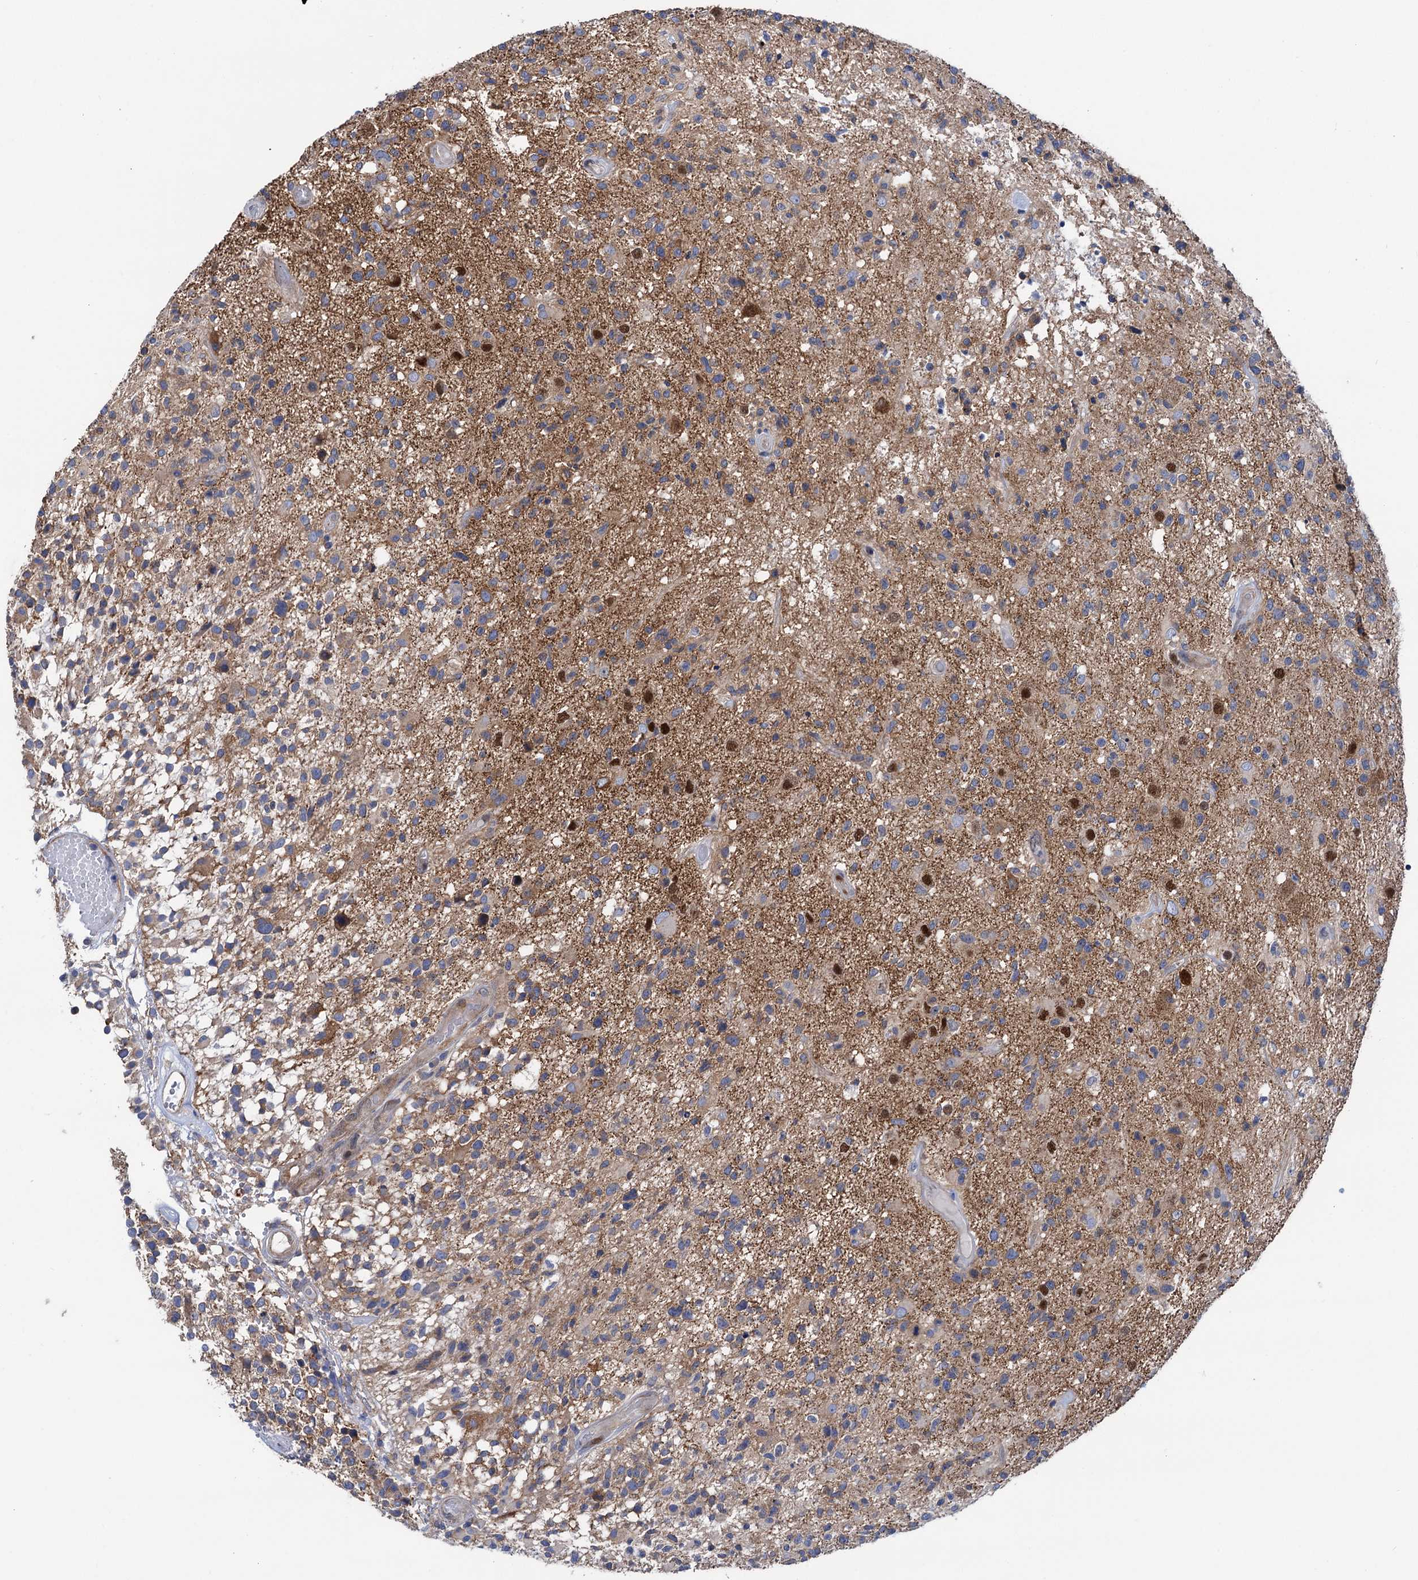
{"staining": {"intensity": "weak", "quantity": "<25%", "location": "cytoplasmic/membranous"}, "tissue": "glioma", "cell_type": "Tumor cells", "image_type": "cancer", "snomed": [{"axis": "morphology", "description": "Glioma, malignant, High grade"}, {"axis": "morphology", "description": "Glioblastoma, NOS"}, {"axis": "topography", "description": "Brain"}], "caption": "Immunohistochemistry (IHC) histopathology image of human glioma stained for a protein (brown), which exhibits no positivity in tumor cells. (Brightfield microscopy of DAB (3,3'-diaminobenzidine) IHC at high magnification).", "gene": "ZNRD2", "patient": {"sex": "male", "age": 60}}